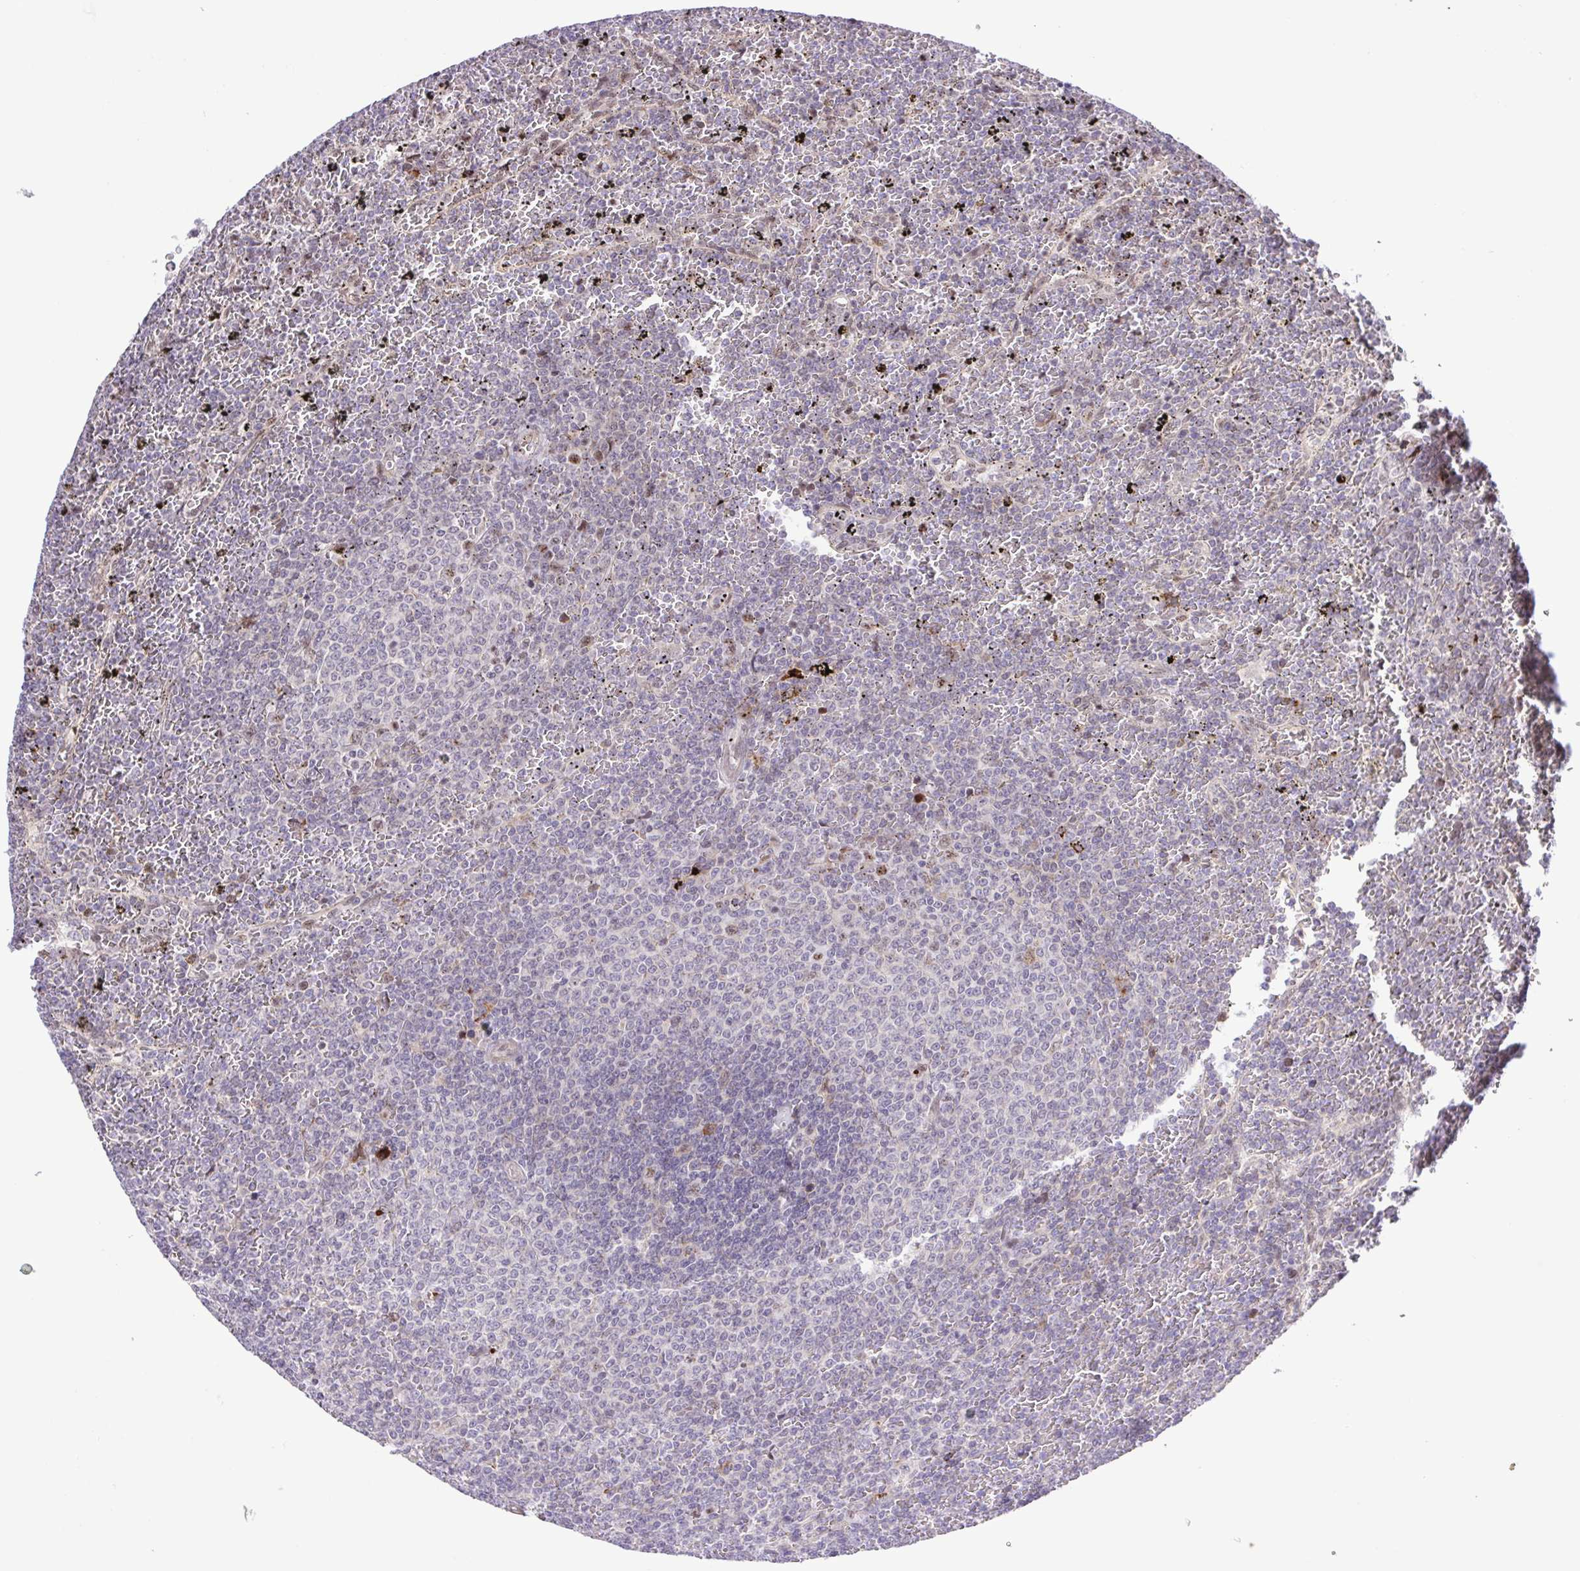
{"staining": {"intensity": "negative", "quantity": "none", "location": "none"}, "tissue": "lymphoma", "cell_type": "Tumor cells", "image_type": "cancer", "snomed": [{"axis": "morphology", "description": "Malignant lymphoma, non-Hodgkin's type, Low grade"}, {"axis": "topography", "description": "Spleen"}], "caption": "This is a histopathology image of IHC staining of lymphoma, which shows no positivity in tumor cells. The staining is performed using DAB brown chromogen with nuclei counter-stained in using hematoxylin.", "gene": "ERG", "patient": {"sex": "female", "age": 77}}